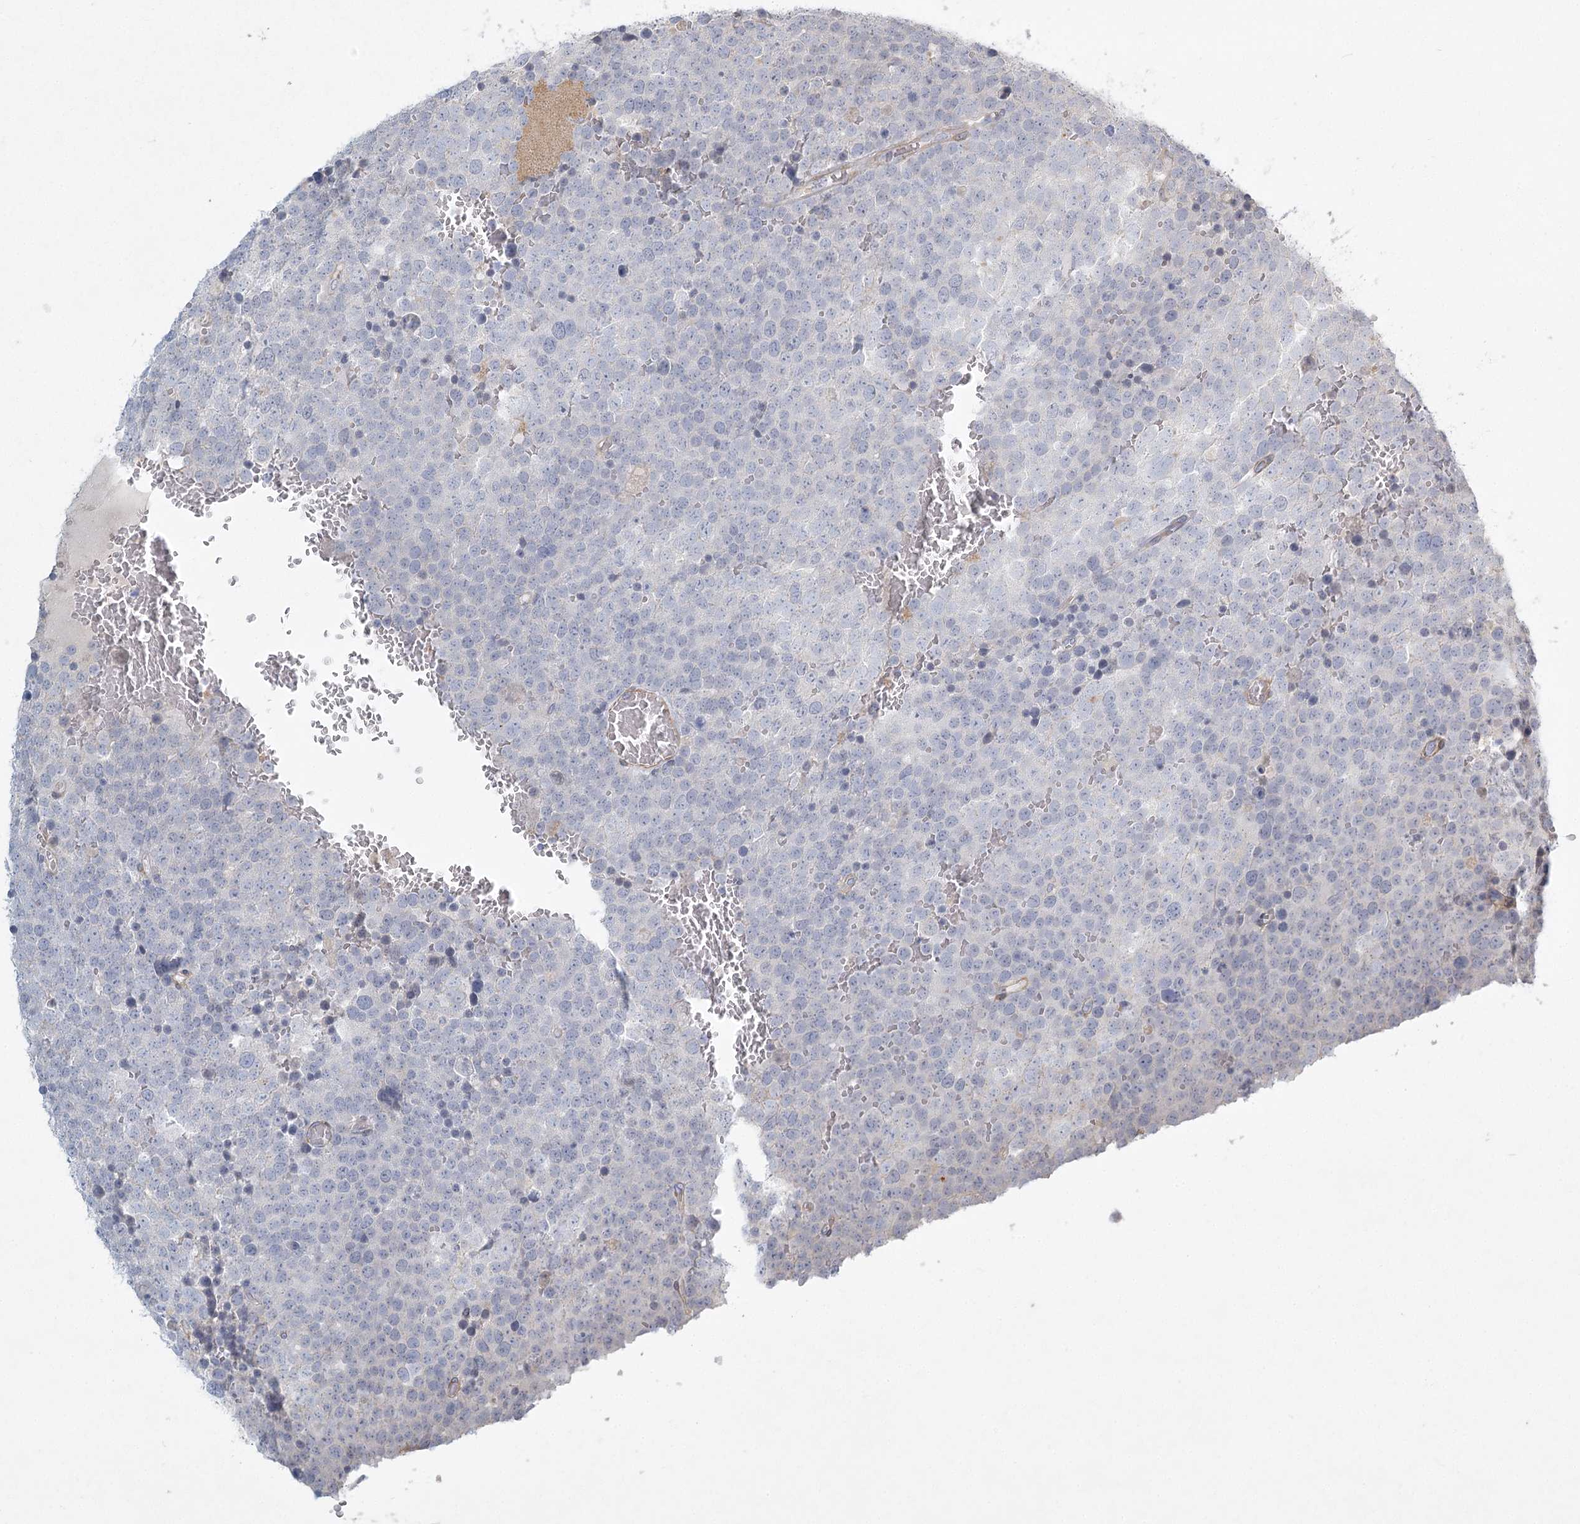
{"staining": {"intensity": "negative", "quantity": "none", "location": "none"}, "tissue": "testis cancer", "cell_type": "Tumor cells", "image_type": "cancer", "snomed": [{"axis": "morphology", "description": "Seminoma, NOS"}, {"axis": "topography", "description": "Testis"}], "caption": "IHC image of human seminoma (testis) stained for a protein (brown), which reveals no expression in tumor cells. (Immunohistochemistry (ihc), brightfield microscopy, high magnification).", "gene": "INPP4B", "patient": {"sex": "male", "age": 71}}